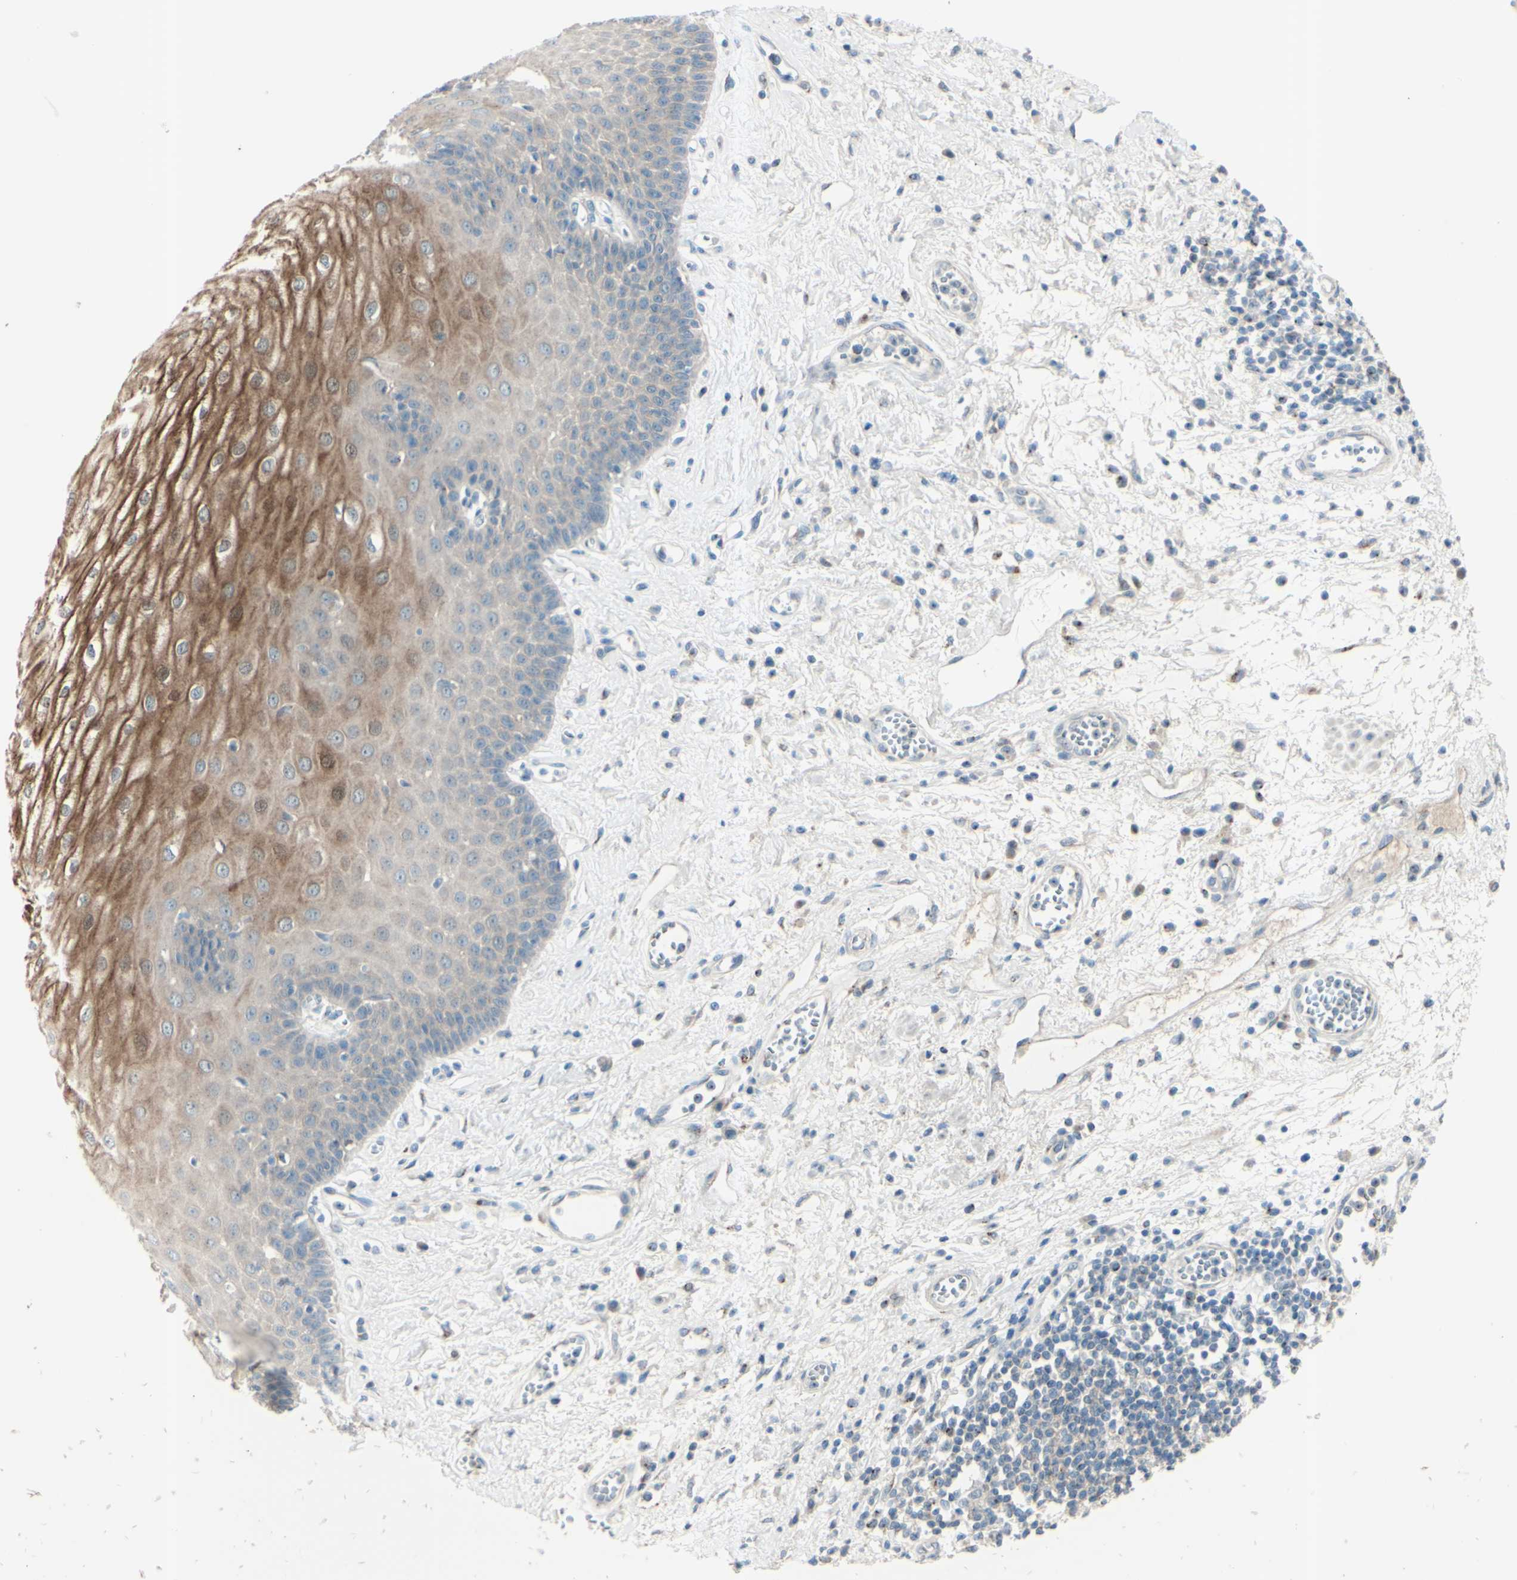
{"staining": {"intensity": "moderate", "quantity": "25%-75%", "location": "cytoplasmic/membranous"}, "tissue": "esophagus", "cell_type": "Squamous epithelial cells", "image_type": "normal", "snomed": [{"axis": "morphology", "description": "Normal tissue, NOS"}, {"axis": "morphology", "description": "Squamous cell carcinoma, NOS"}, {"axis": "topography", "description": "Esophagus"}], "caption": "Protein analysis of normal esophagus shows moderate cytoplasmic/membranous staining in about 25%-75% of squamous epithelial cells.", "gene": "B4GALT1", "patient": {"sex": "male", "age": 65}}